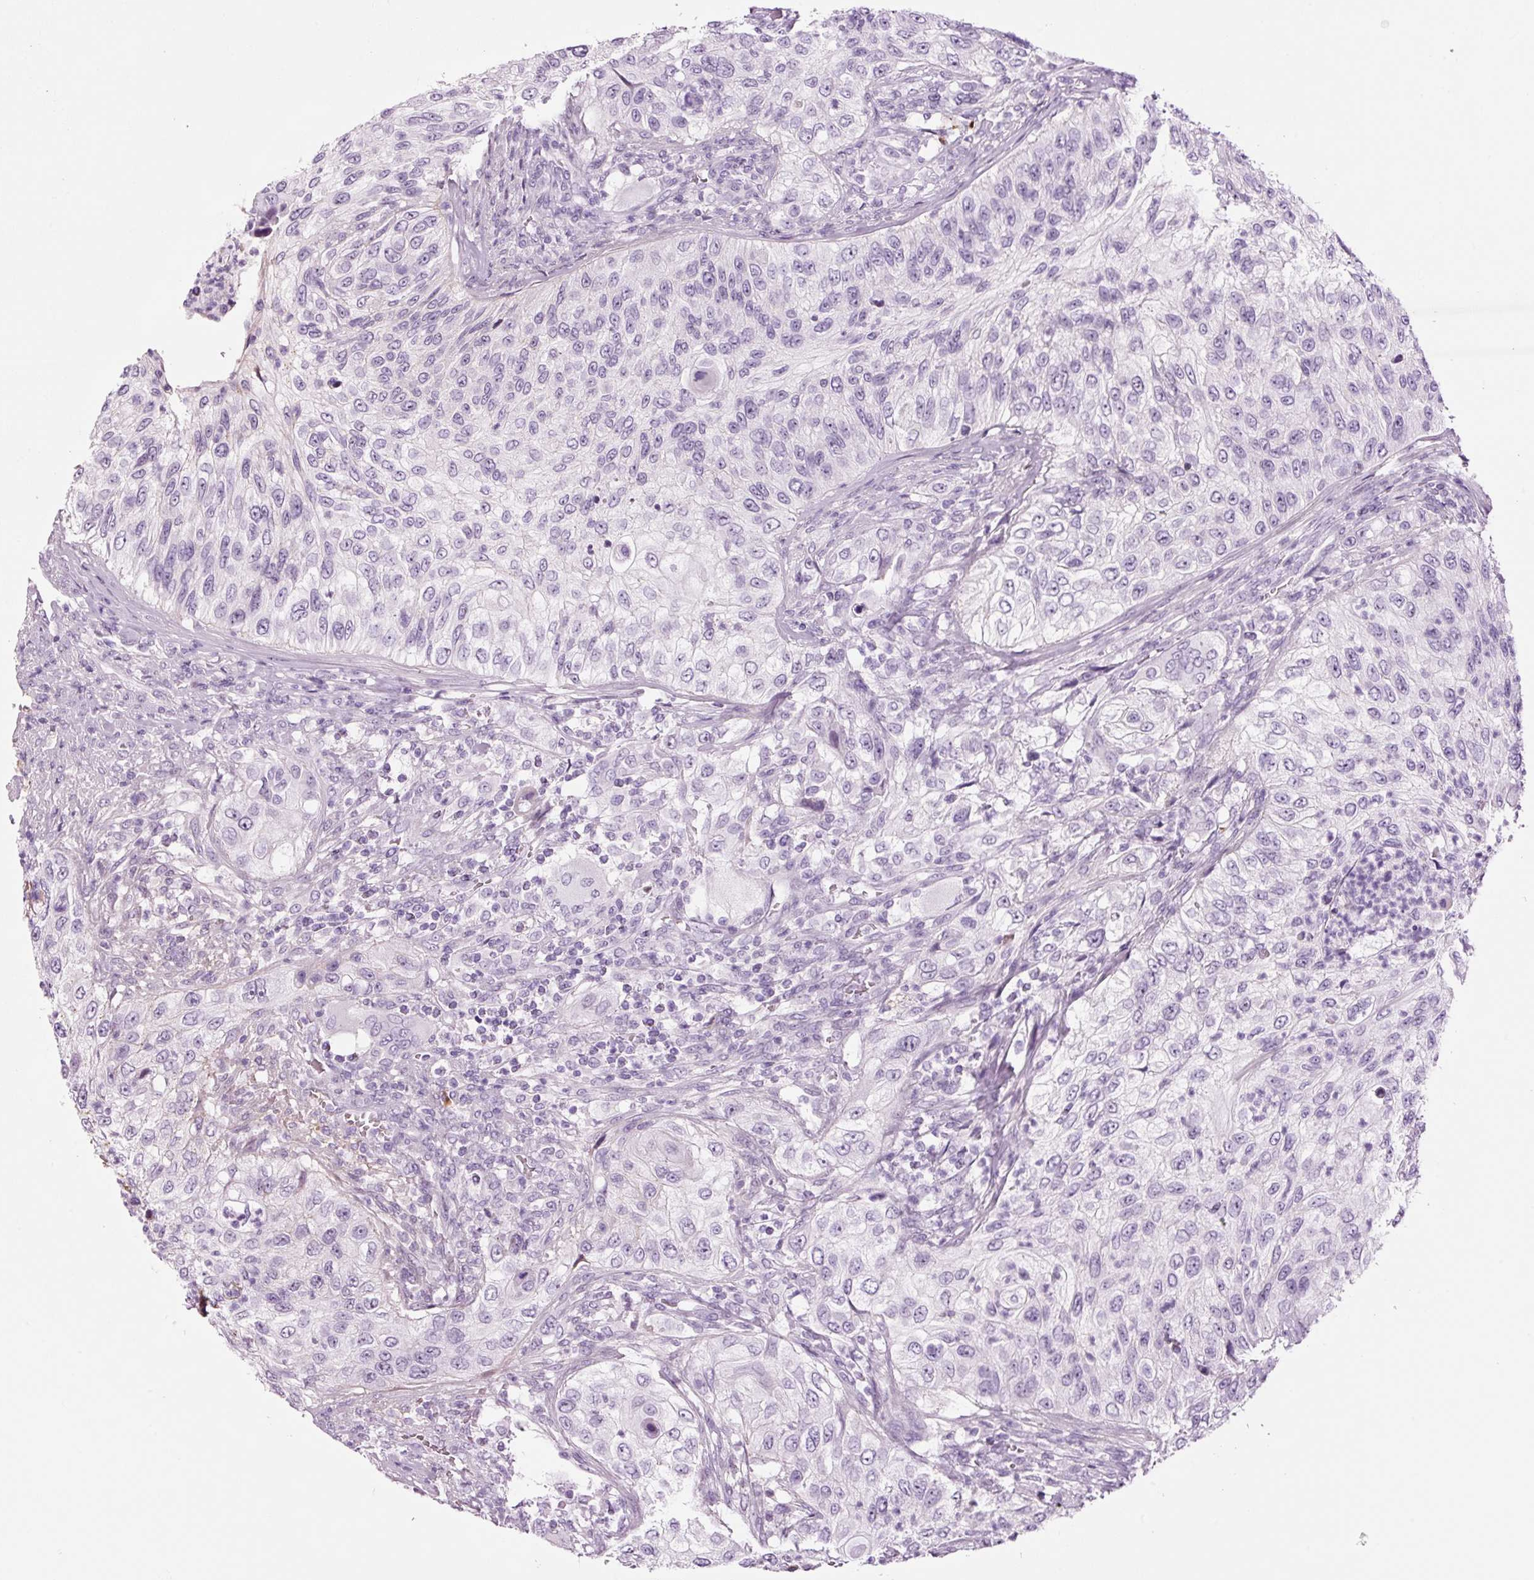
{"staining": {"intensity": "negative", "quantity": "none", "location": "none"}, "tissue": "urothelial cancer", "cell_type": "Tumor cells", "image_type": "cancer", "snomed": [{"axis": "morphology", "description": "Urothelial carcinoma, High grade"}, {"axis": "topography", "description": "Urinary bladder"}], "caption": "A micrograph of human urothelial cancer is negative for staining in tumor cells.", "gene": "KLF1", "patient": {"sex": "female", "age": 60}}